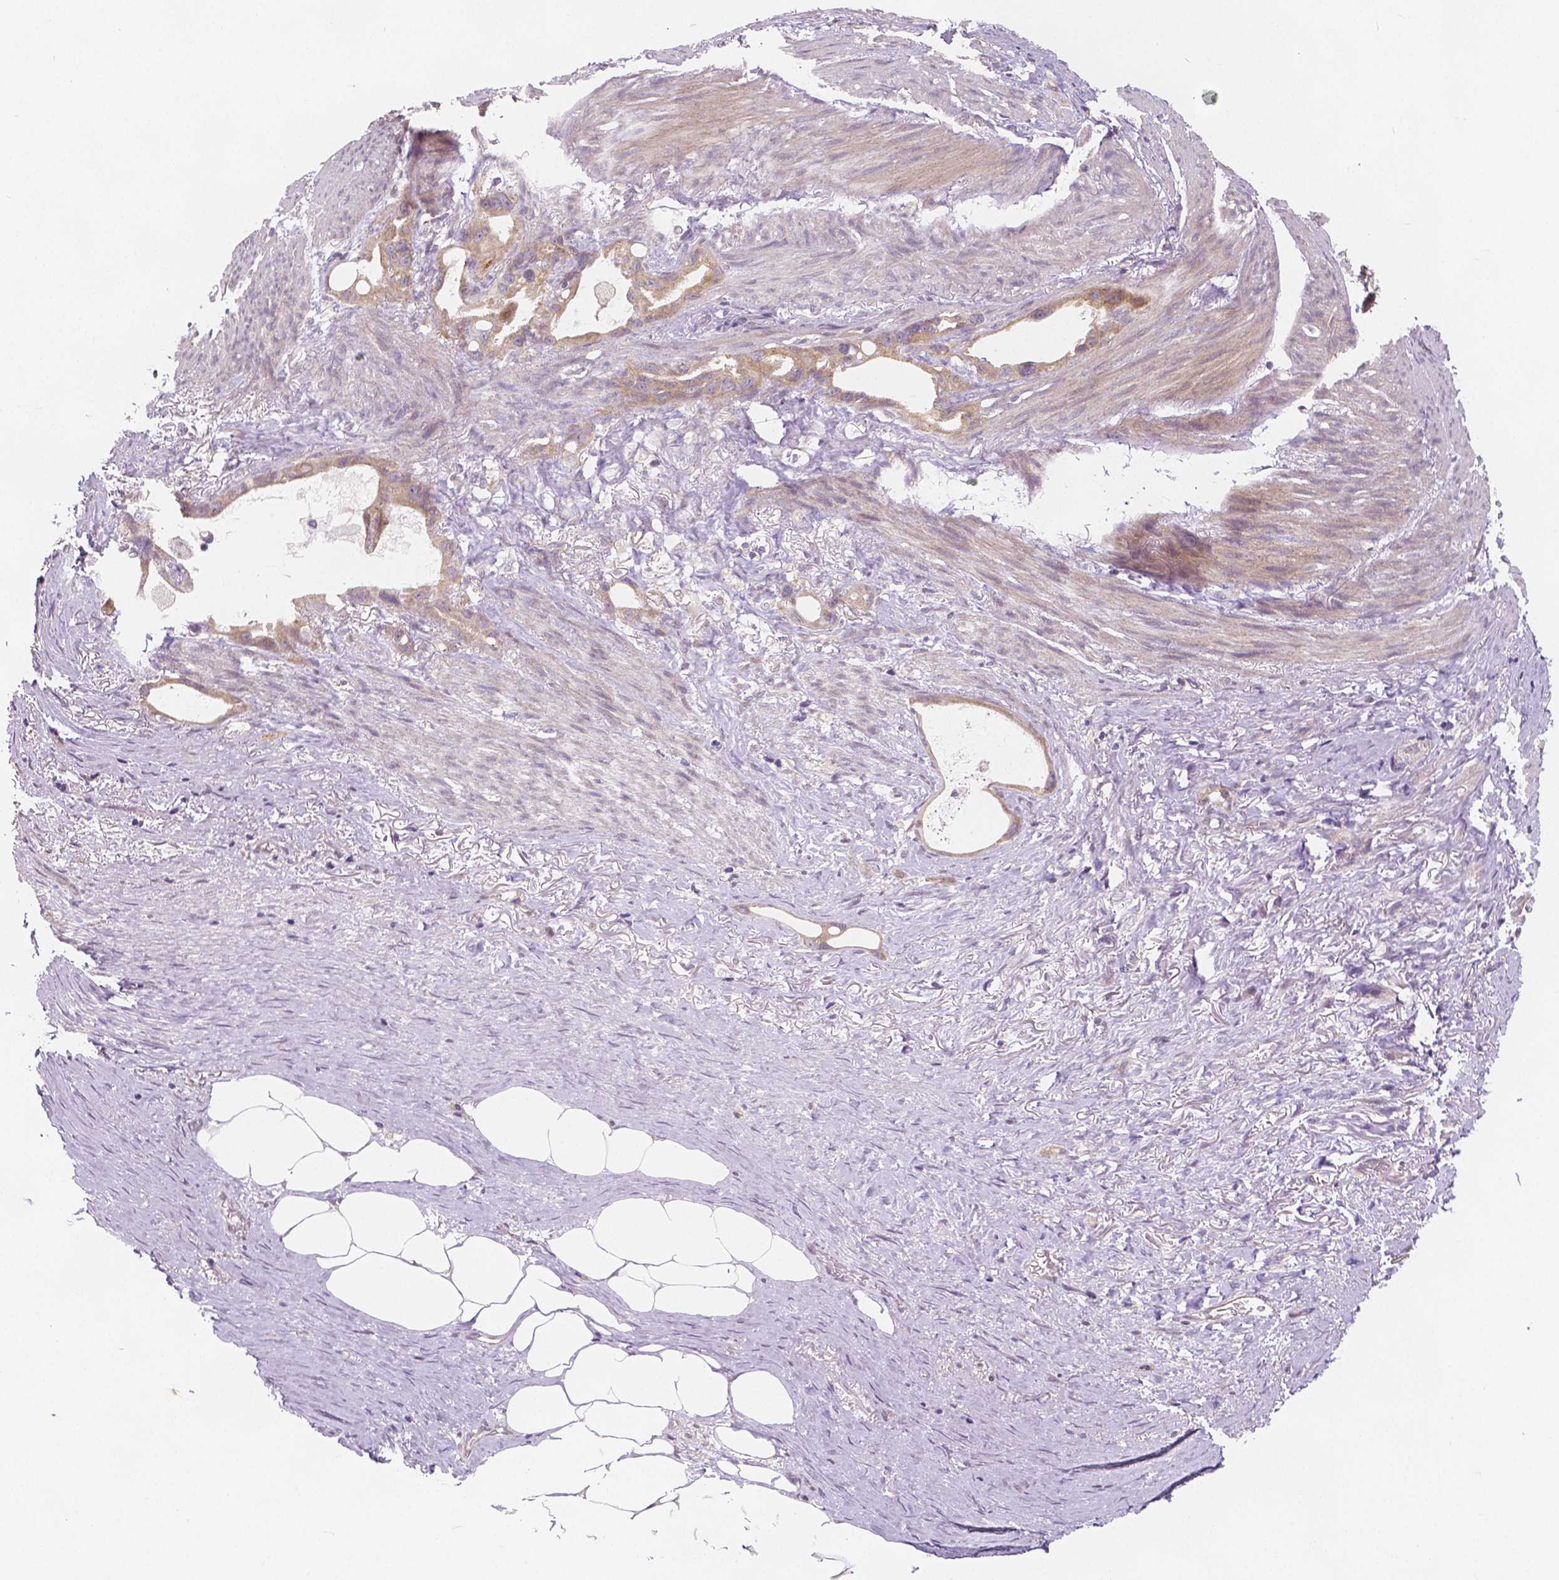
{"staining": {"intensity": "weak", "quantity": ">75%", "location": "cytoplasmic/membranous"}, "tissue": "stomach cancer", "cell_type": "Tumor cells", "image_type": "cancer", "snomed": [{"axis": "morphology", "description": "Adenocarcinoma, NOS"}, {"axis": "topography", "description": "Stomach, upper"}], "caption": "Weak cytoplasmic/membranous positivity for a protein is present in approximately >75% of tumor cells of stomach adenocarcinoma using immunohistochemistry.", "gene": "SNX12", "patient": {"sex": "male", "age": 62}}